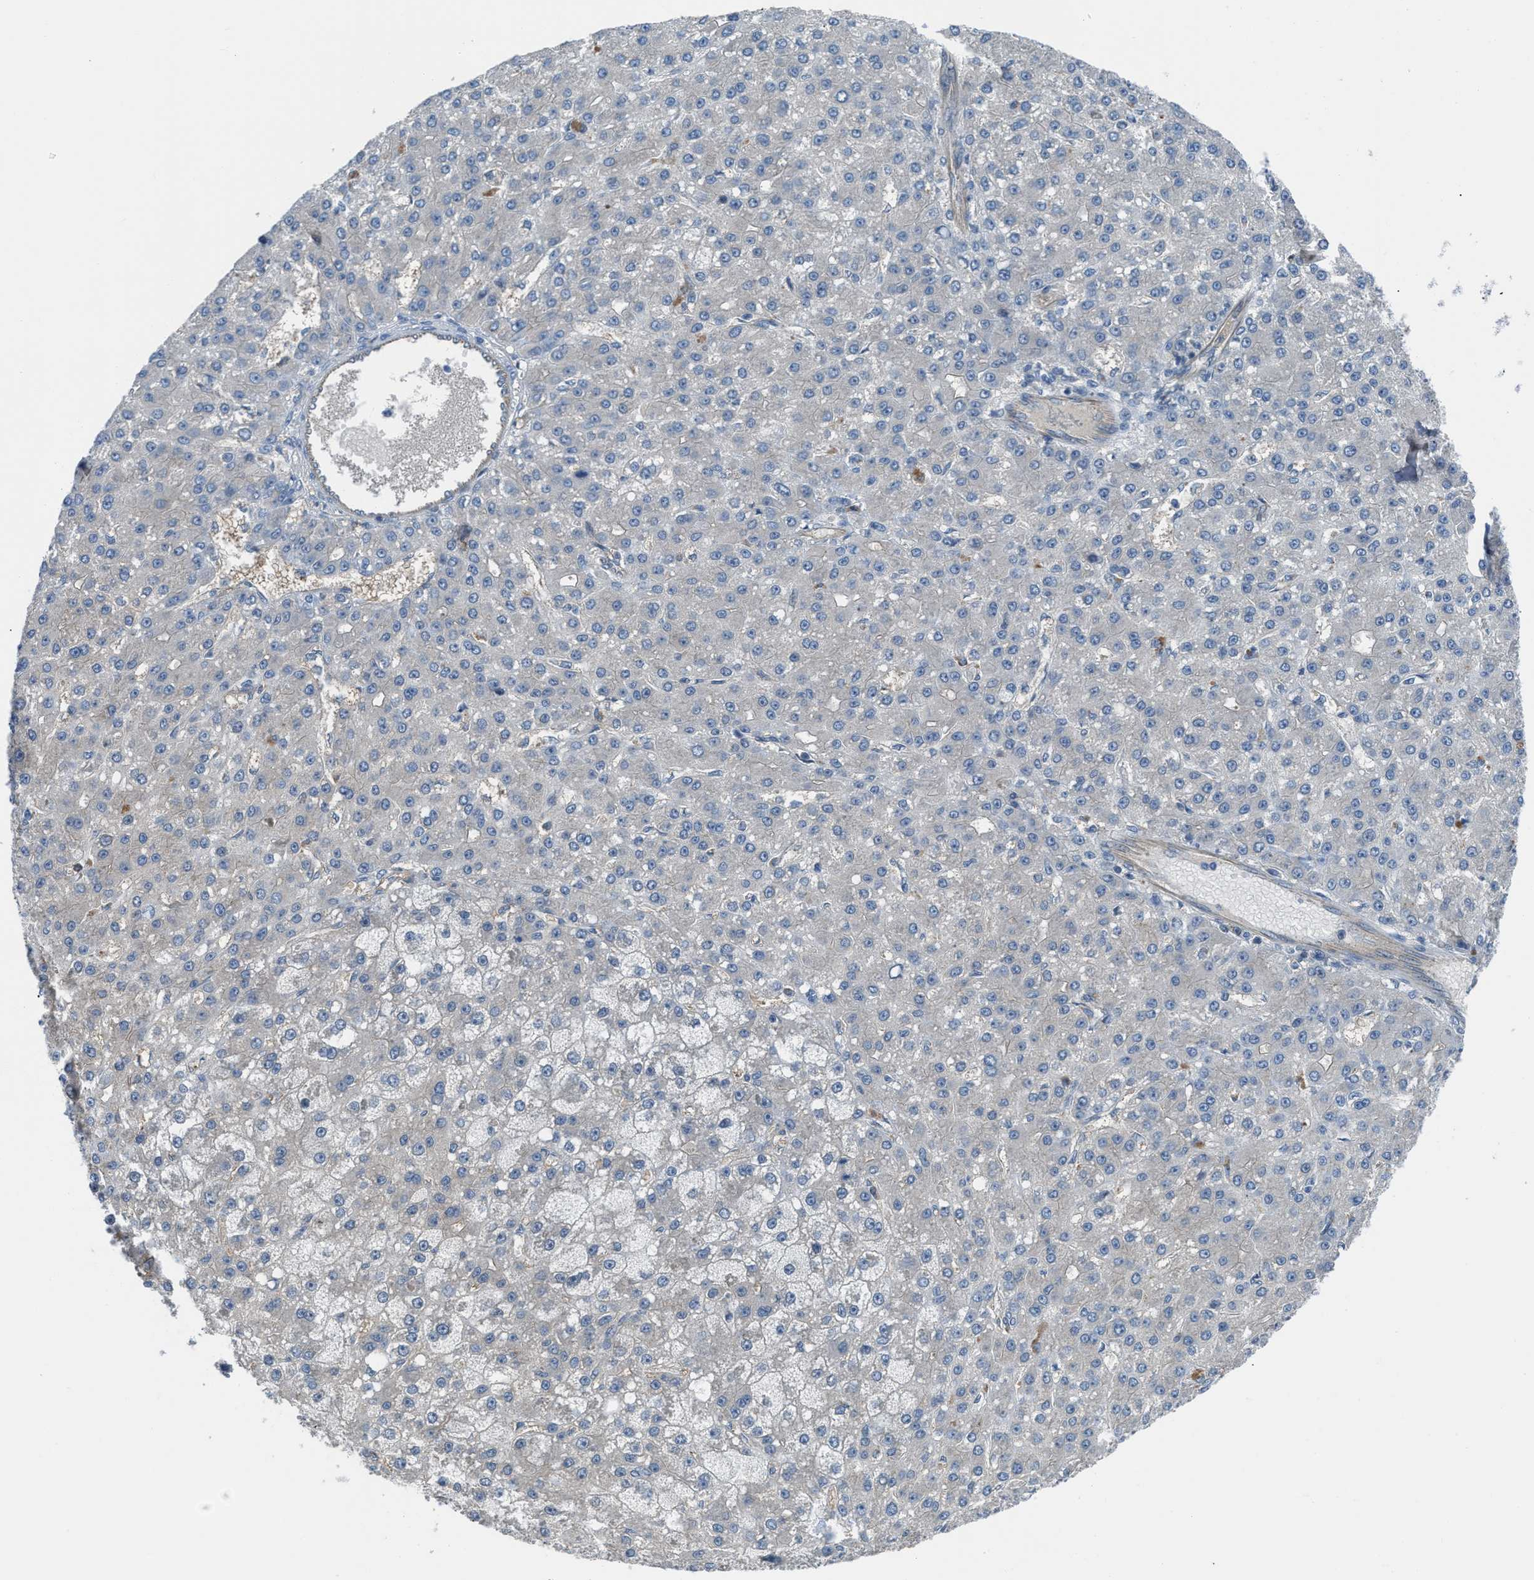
{"staining": {"intensity": "negative", "quantity": "none", "location": "none"}, "tissue": "liver cancer", "cell_type": "Tumor cells", "image_type": "cancer", "snomed": [{"axis": "morphology", "description": "Carcinoma, Hepatocellular, NOS"}, {"axis": "topography", "description": "Liver"}], "caption": "Hepatocellular carcinoma (liver) was stained to show a protein in brown. There is no significant staining in tumor cells.", "gene": "BAZ2B", "patient": {"sex": "male", "age": 67}}